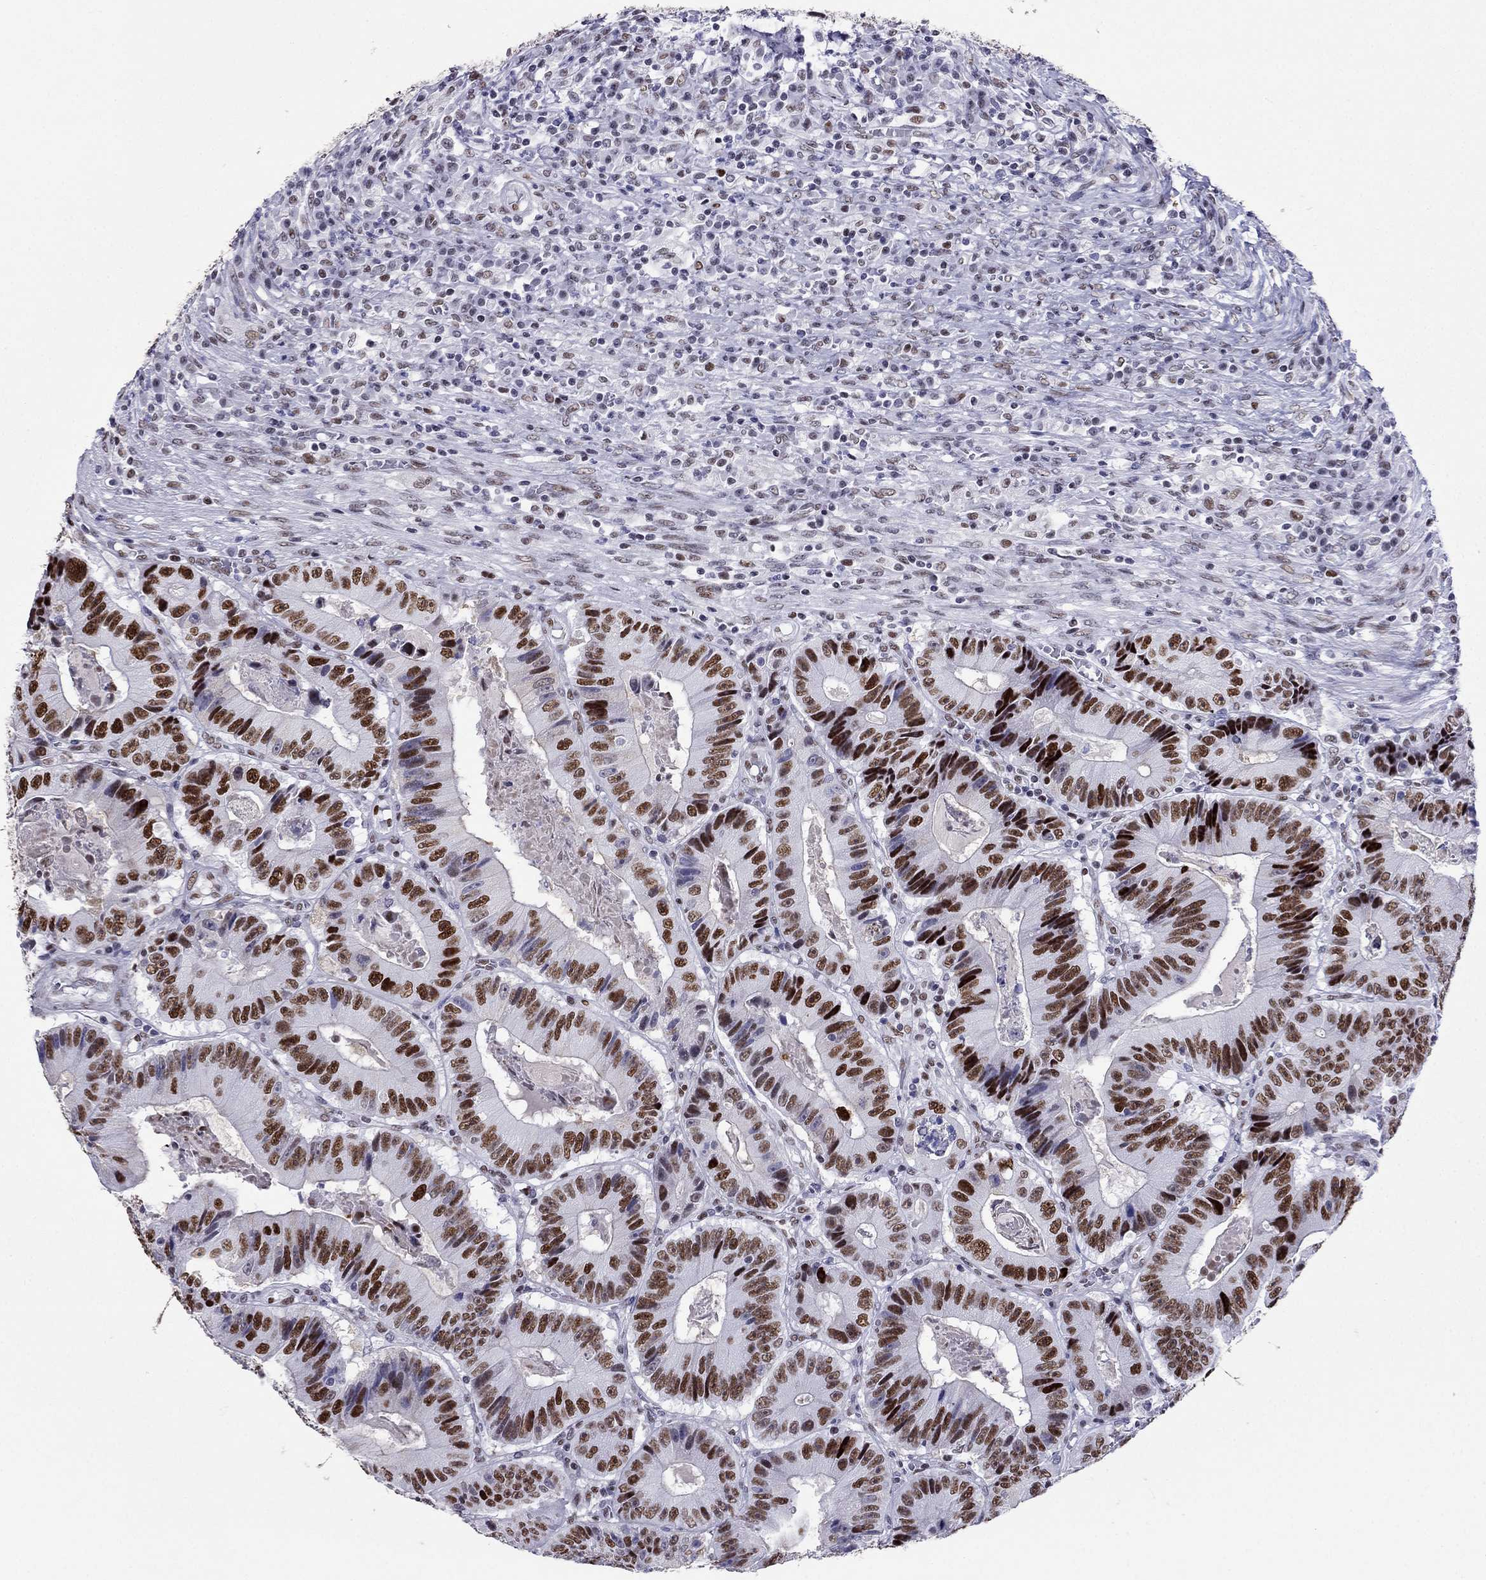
{"staining": {"intensity": "strong", "quantity": ">75%", "location": "nuclear"}, "tissue": "colorectal cancer", "cell_type": "Tumor cells", "image_type": "cancer", "snomed": [{"axis": "morphology", "description": "Adenocarcinoma, NOS"}, {"axis": "topography", "description": "Colon"}], "caption": "Immunohistochemical staining of adenocarcinoma (colorectal) shows strong nuclear protein positivity in approximately >75% of tumor cells.", "gene": "PPM1G", "patient": {"sex": "female", "age": 86}}